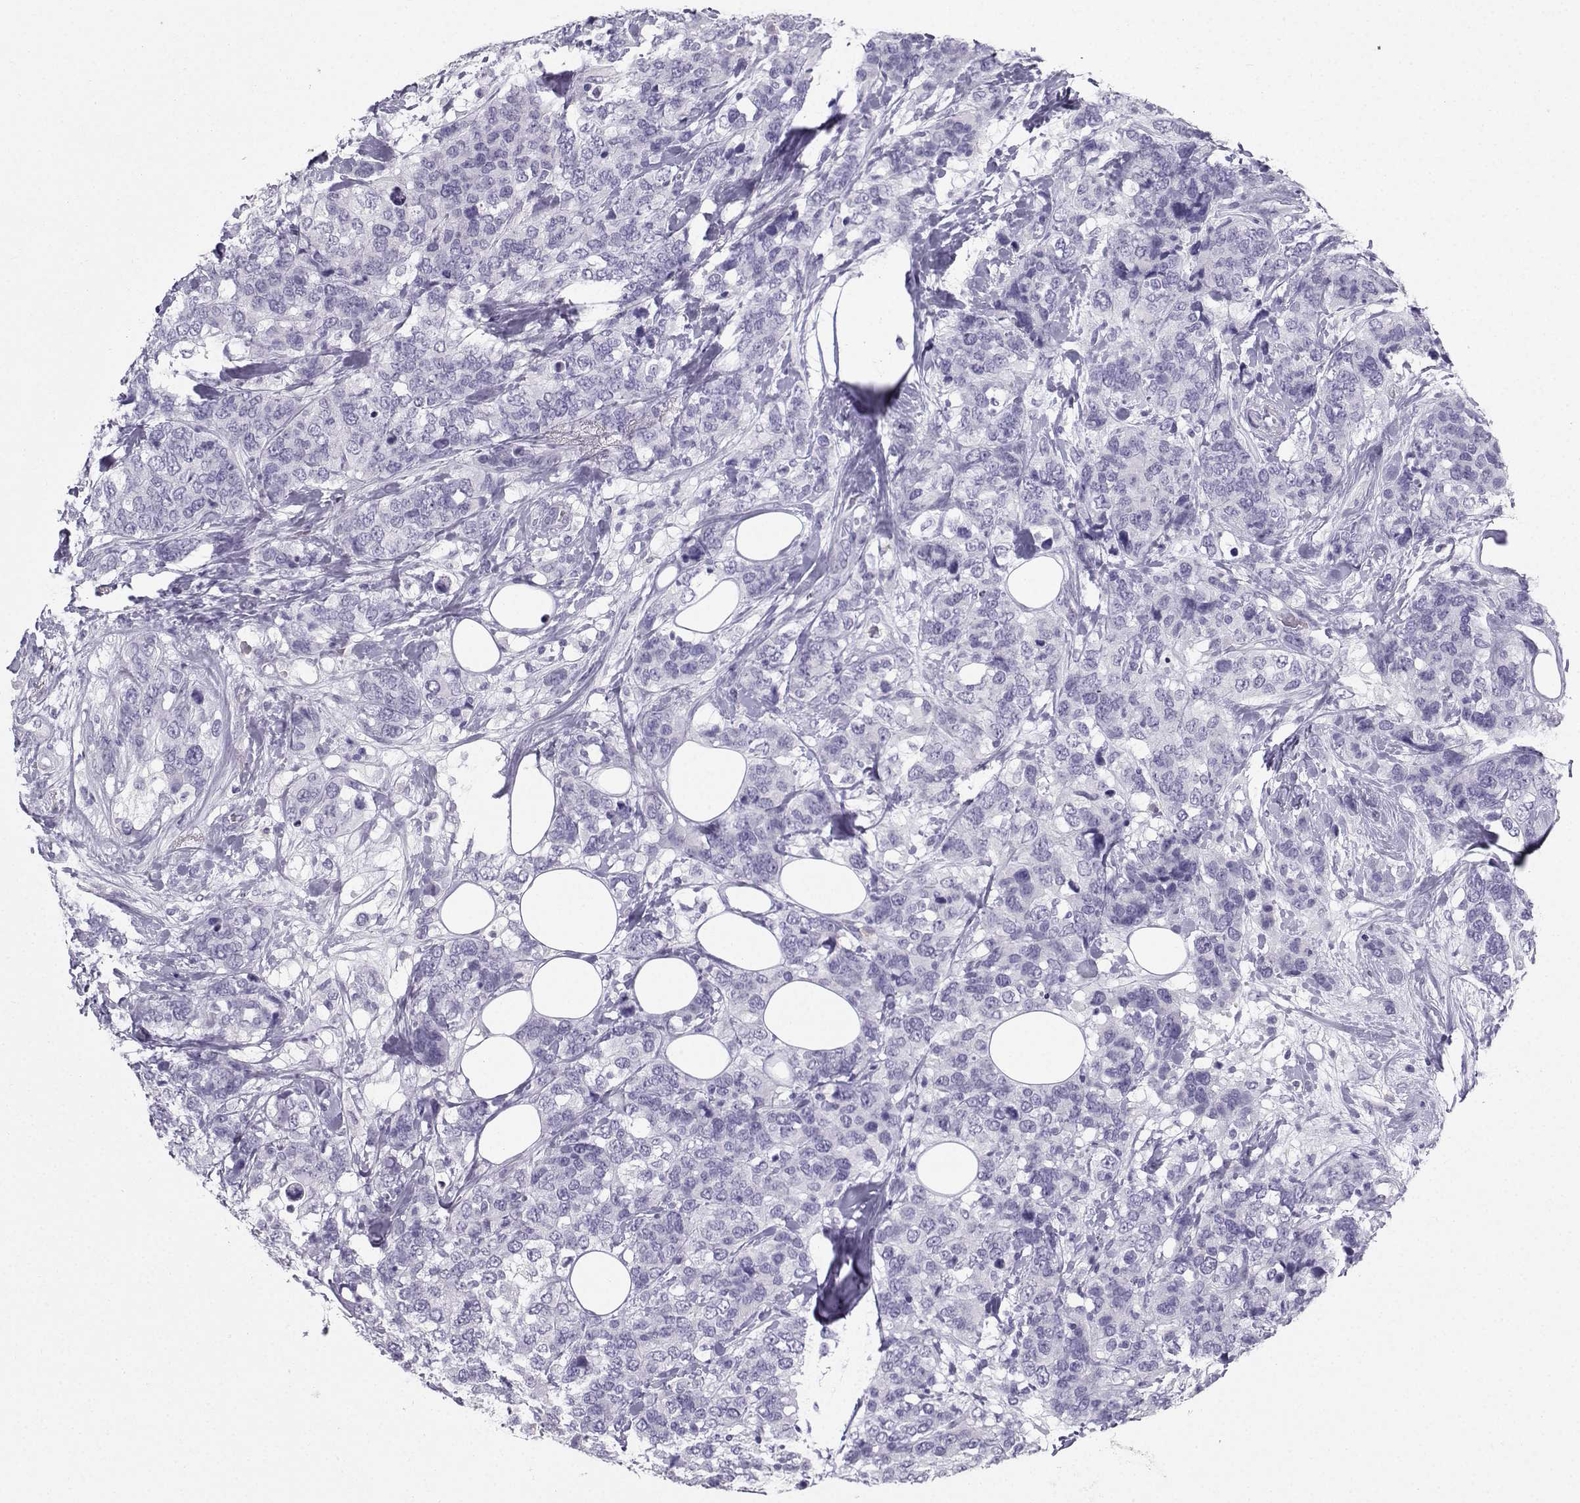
{"staining": {"intensity": "negative", "quantity": "none", "location": "none"}, "tissue": "breast cancer", "cell_type": "Tumor cells", "image_type": "cancer", "snomed": [{"axis": "morphology", "description": "Lobular carcinoma"}, {"axis": "topography", "description": "Breast"}], "caption": "Lobular carcinoma (breast) was stained to show a protein in brown. There is no significant expression in tumor cells. (DAB (3,3'-diaminobenzidine) IHC with hematoxylin counter stain).", "gene": "IQCD", "patient": {"sex": "female", "age": 59}}